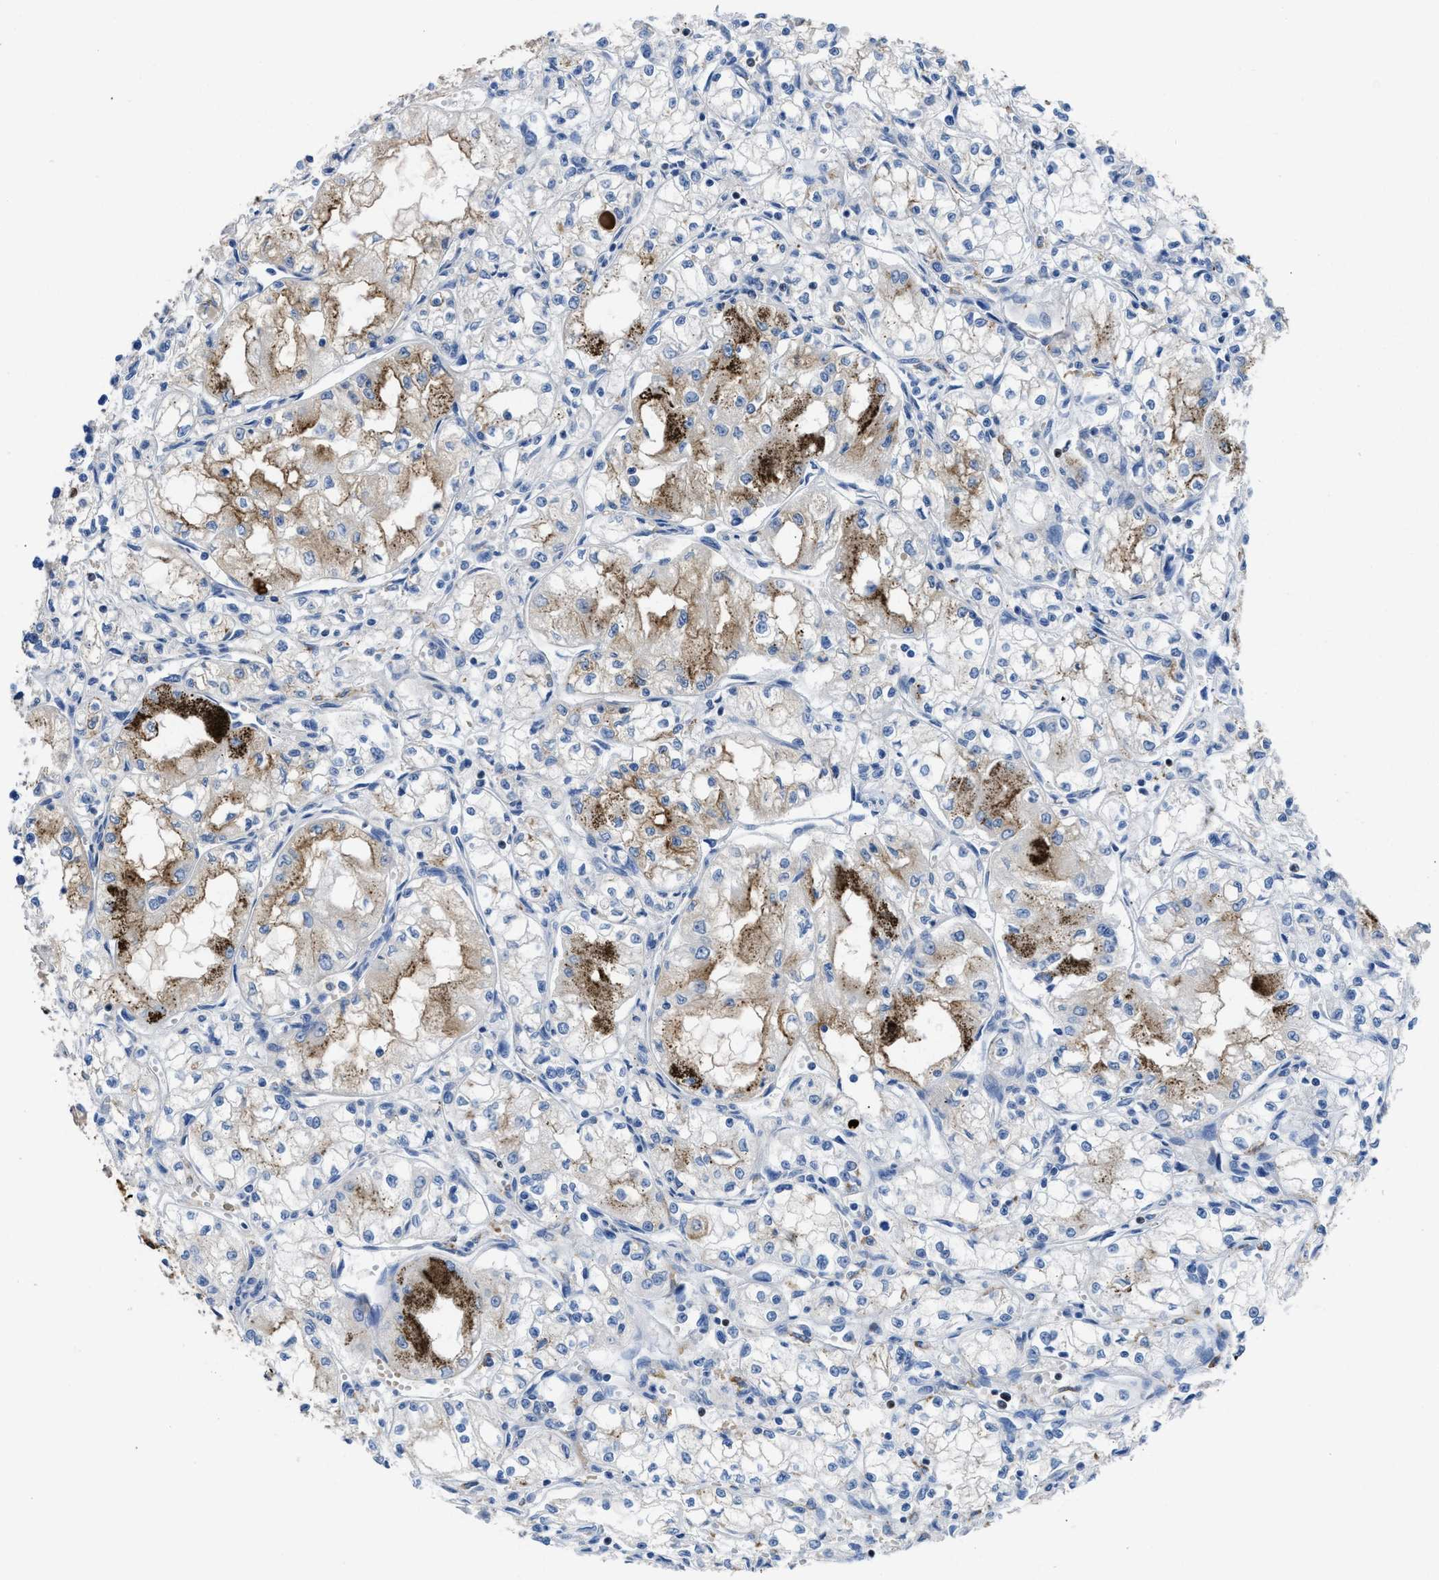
{"staining": {"intensity": "moderate", "quantity": "<25%", "location": "cytoplasmic/membranous"}, "tissue": "renal cancer", "cell_type": "Tumor cells", "image_type": "cancer", "snomed": [{"axis": "morphology", "description": "Normal tissue, NOS"}, {"axis": "morphology", "description": "Adenocarcinoma, NOS"}, {"axis": "topography", "description": "Kidney"}], "caption": "Immunohistochemistry micrograph of human adenocarcinoma (renal) stained for a protein (brown), which displays low levels of moderate cytoplasmic/membranous positivity in approximately <25% of tumor cells.", "gene": "LEF1", "patient": {"sex": "male", "age": 59}}